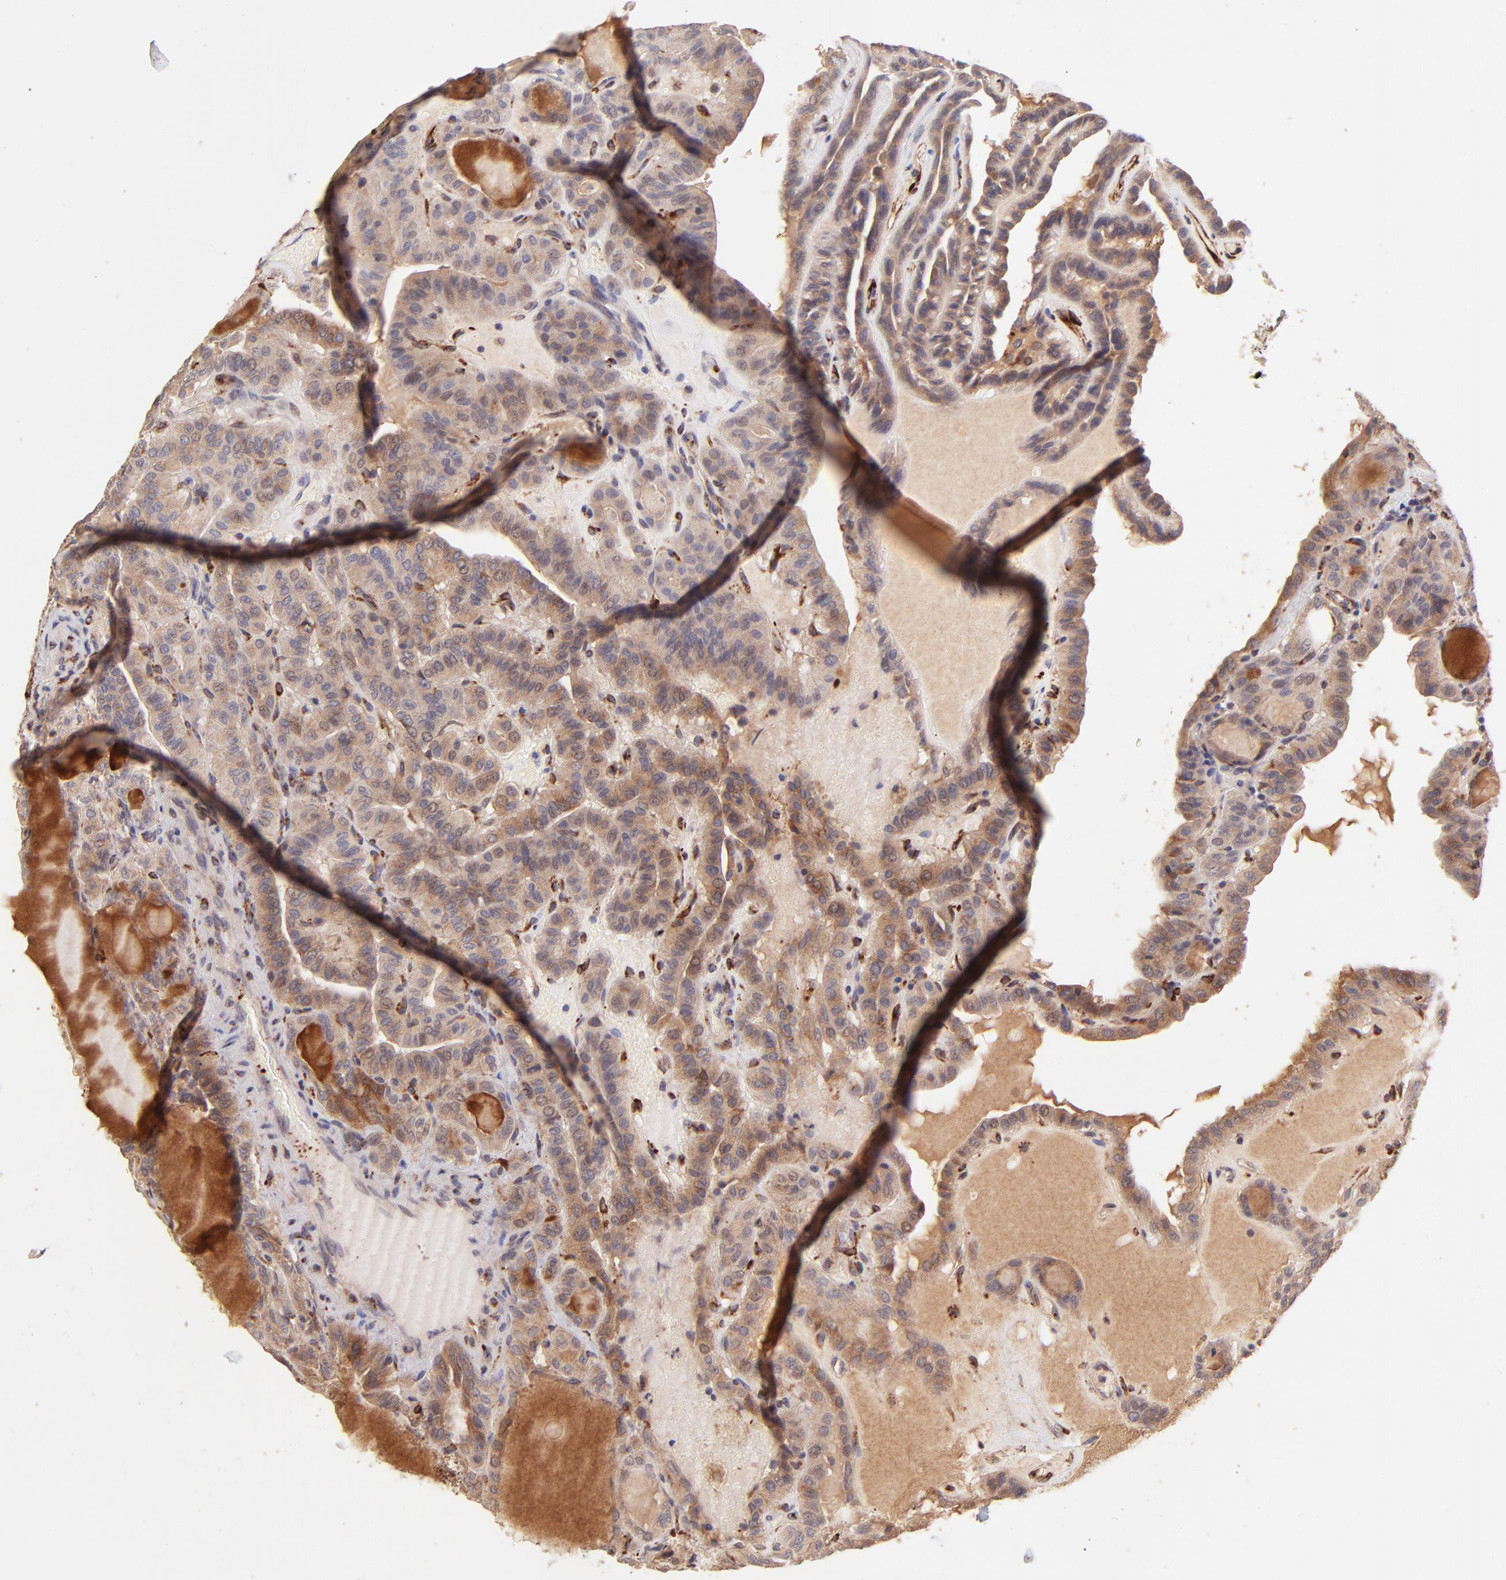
{"staining": {"intensity": "moderate", "quantity": ">75%", "location": "cytoplasmic/membranous"}, "tissue": "thyroid cancer", "cell_type": "Tumor cells", "image_type": "cancer", "snomed": [{"axis": "morphology", "description": "Papillary adenocarcinoma, NOS"}, {"axis": "topography", "description": "Thyroid gland"}], "caption": "A micrograph of human thyroid papillary adenocarcinoma stained for a protein reveals moderate cytoplasmic/membranous brown staining in tumor cells.", "gene": "SPARC", "patient": {"sex": "male", "age": 77}}